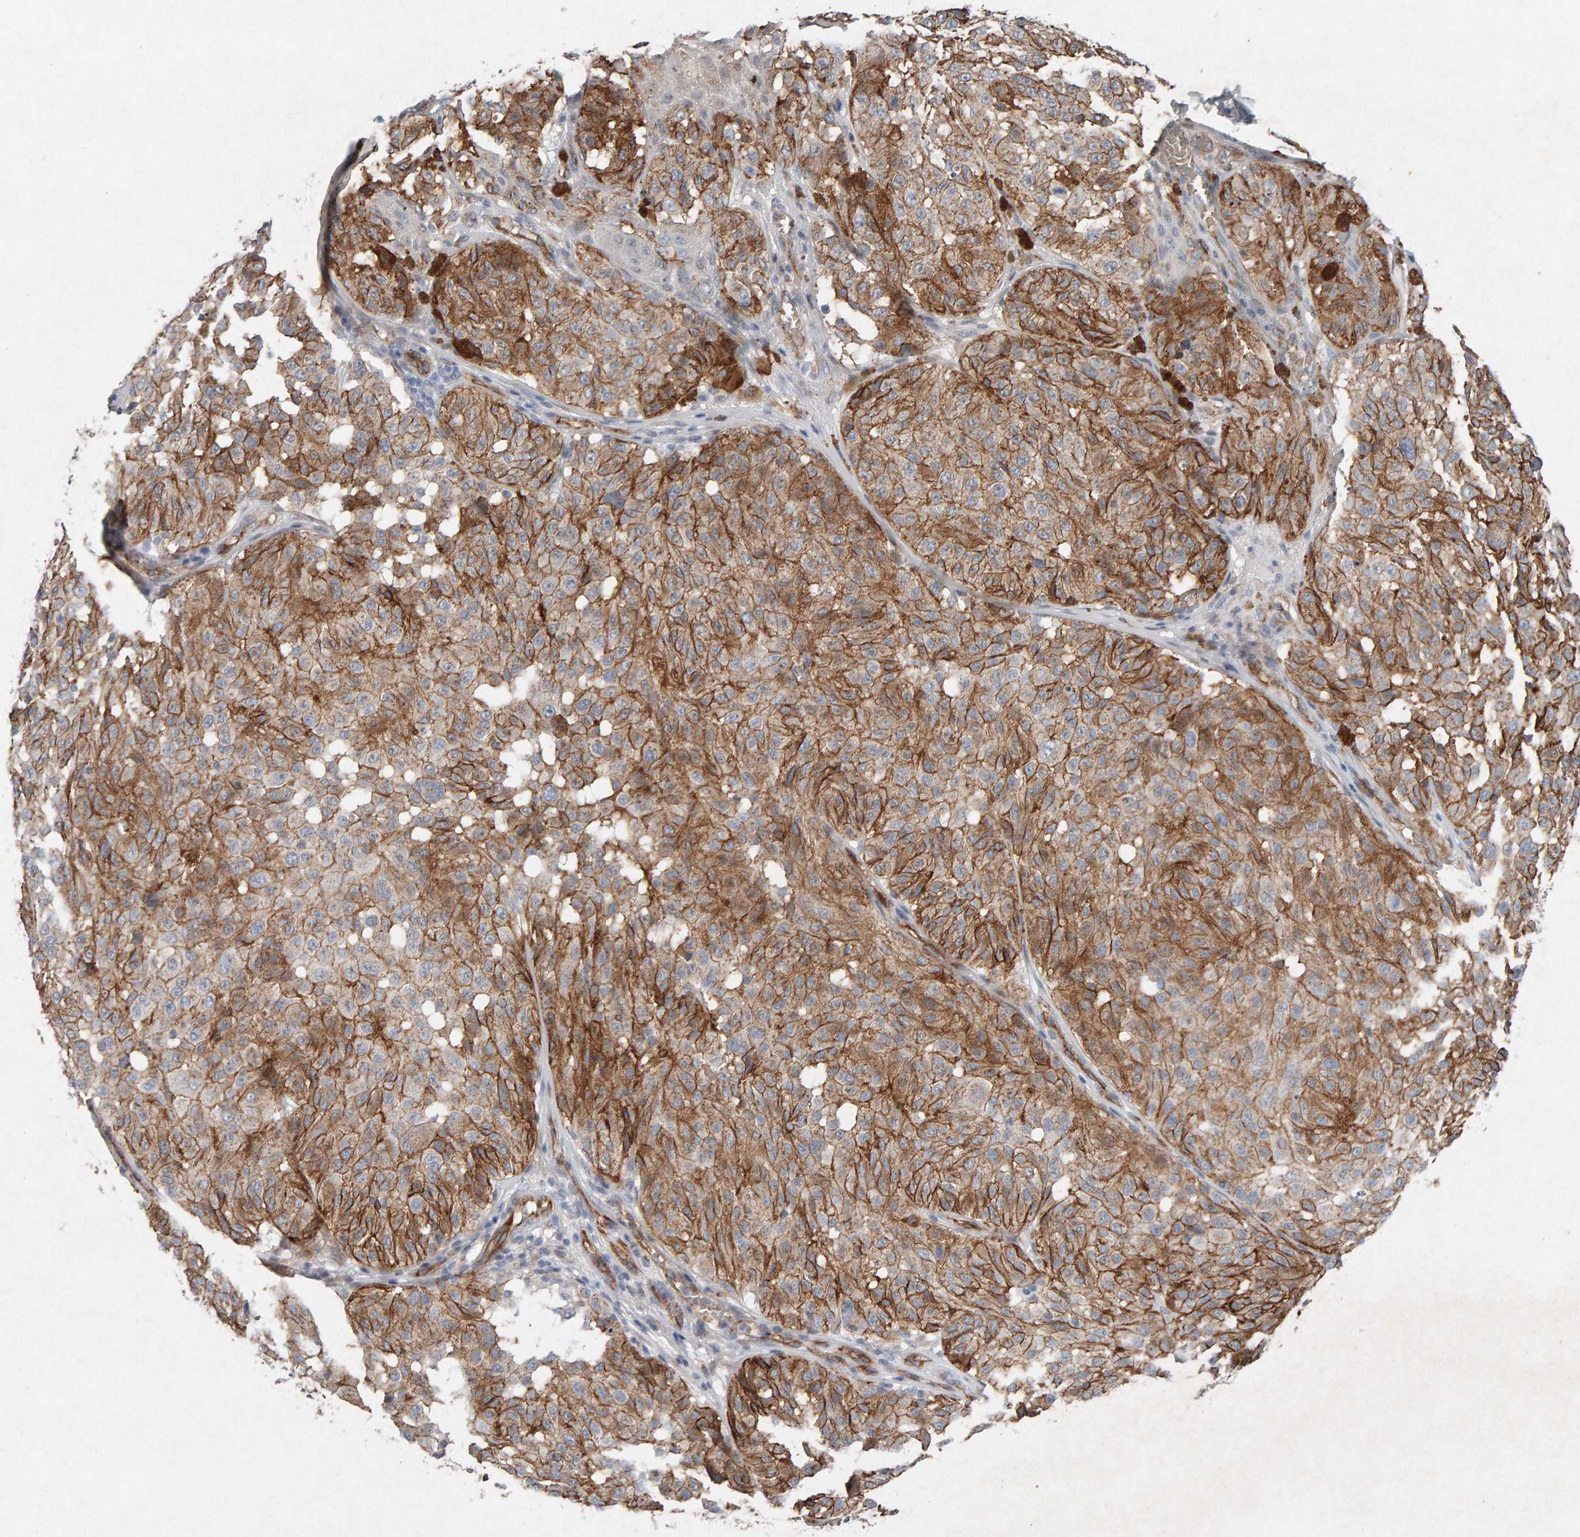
{"staining": {"intensity": "moderate", "quantity": ">75%", "location": "cytoplasmic/membranous"}, "tissue": "melanoma", "cell_type": "Tumor cells", "image_type": "cancer", "snomed": [{"axis": "morphology", "description": "Malignant melanoma, NOS"}, {"axis": "topography", "description": "Skin"}], "caption": "Immunohistochemistry image of neoplastic tissue: melanoma stained using immunohistochemistry reveals medium levels of moderate protein expression localized specifically in the cytoplasmic/membranous of tumor cells, appearing as a cytoplasmic/membranous brown color.", "gene": "PTPRM", "patient": {"sex": "female", "age": 46}}